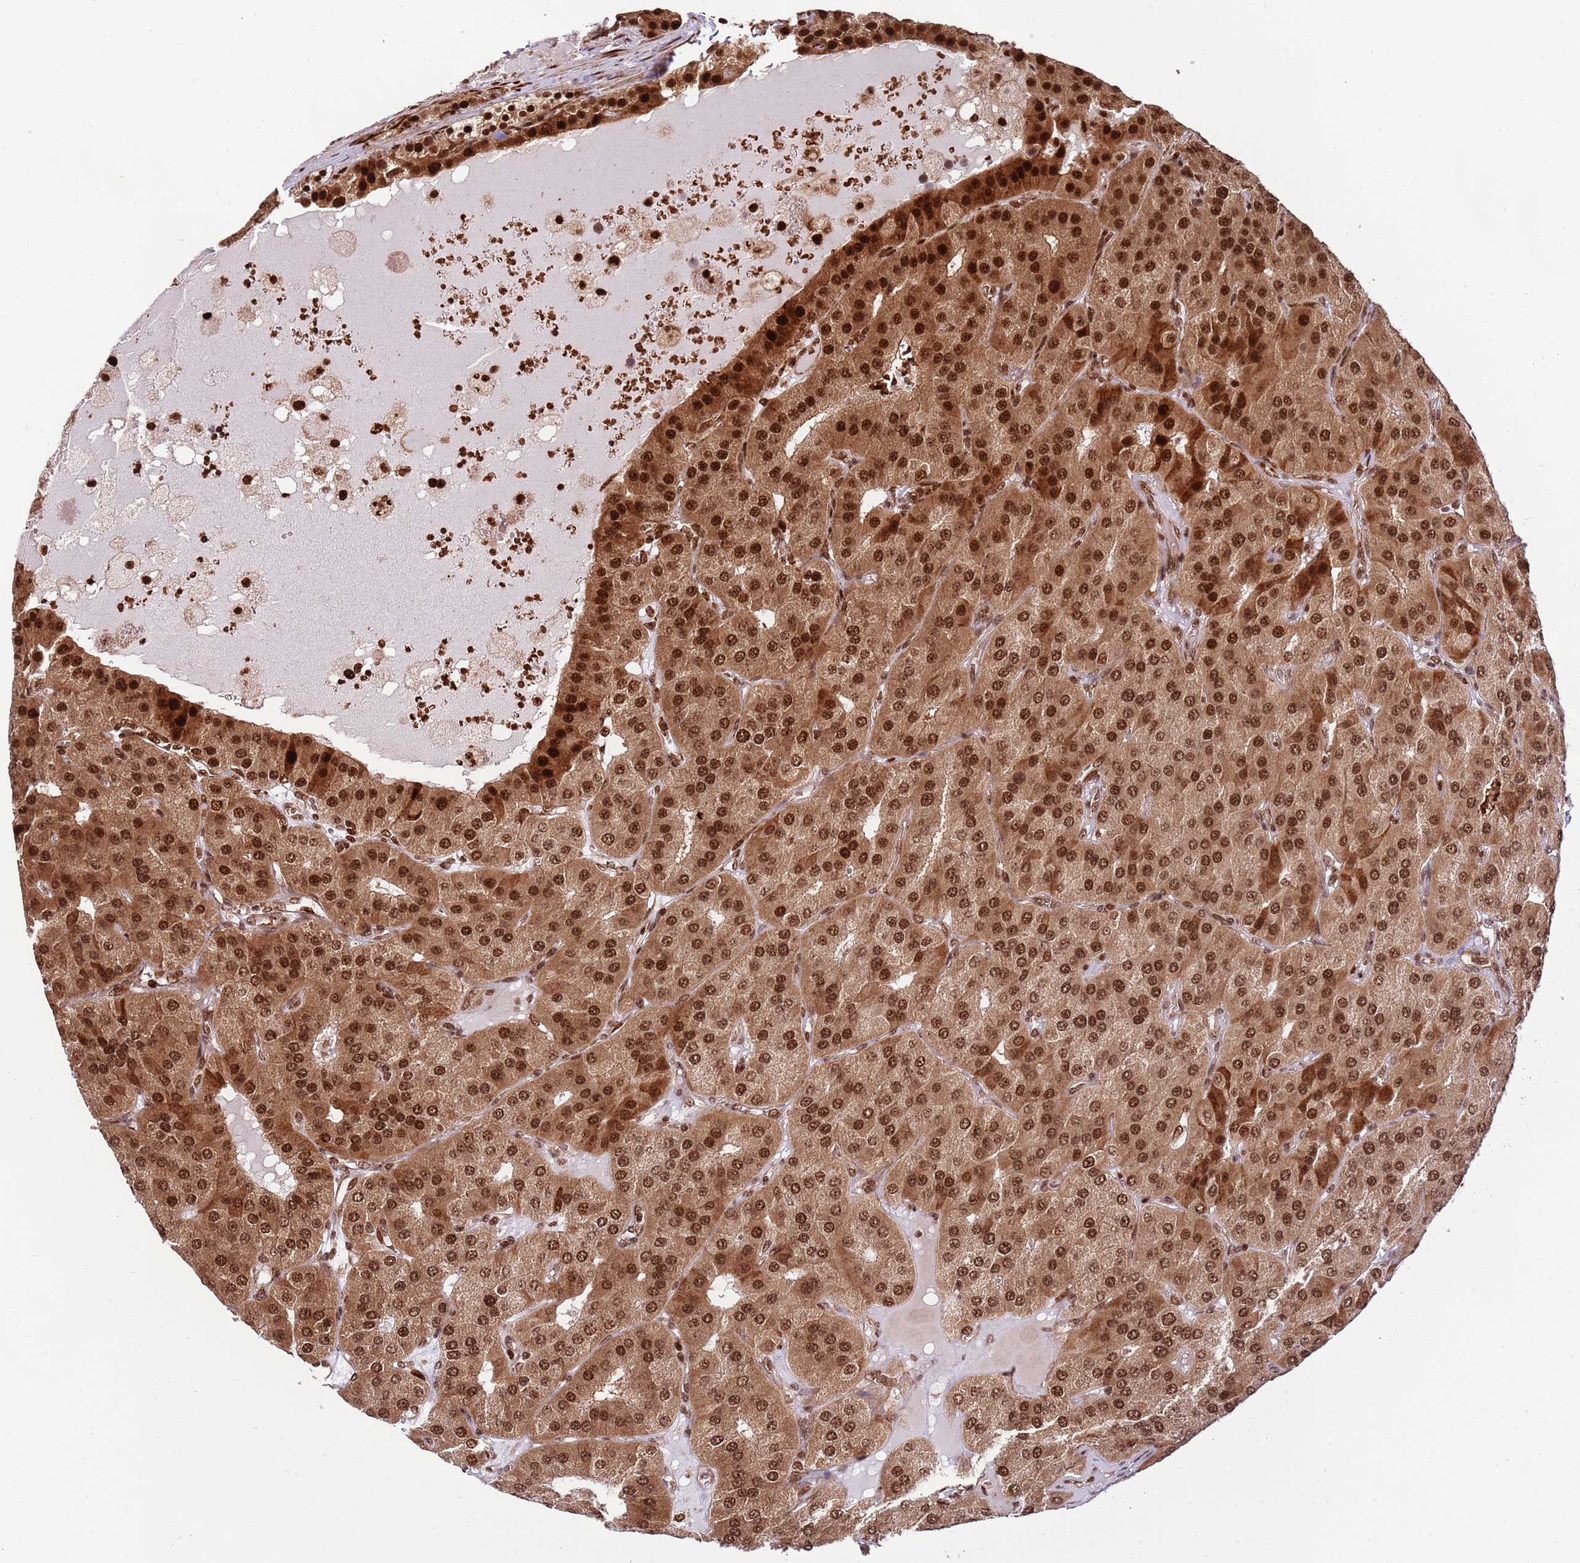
{"staining": {"intensity": "strong", "quantity": ">75%", "location": "cytoplasmic/membranous,nuclear"}, "tissue": "parathyroid gland", "cell_type": "Glandular cells", "image_type": "normal", "snomed": [{"axis": "morphology", "description": "Normal tissue, NOS"}, {"axis": "morphology", "description": "Adenoma, NOS"}, {"axis": "topography", "description": "Parathyroid gland"}], "caption": "Immunohistochemical staining of unremarkable parathyroid gland reveals strong cytoplasmic/membranous,nuclear protein positivity in about >75% of glandular cells. (DAB (3,3'-diaminobenzidine) = brown stain, brightfield microscopy at high magnification).", "gene": "RIF1", "patient": {"sex": "female", "age": 86}}